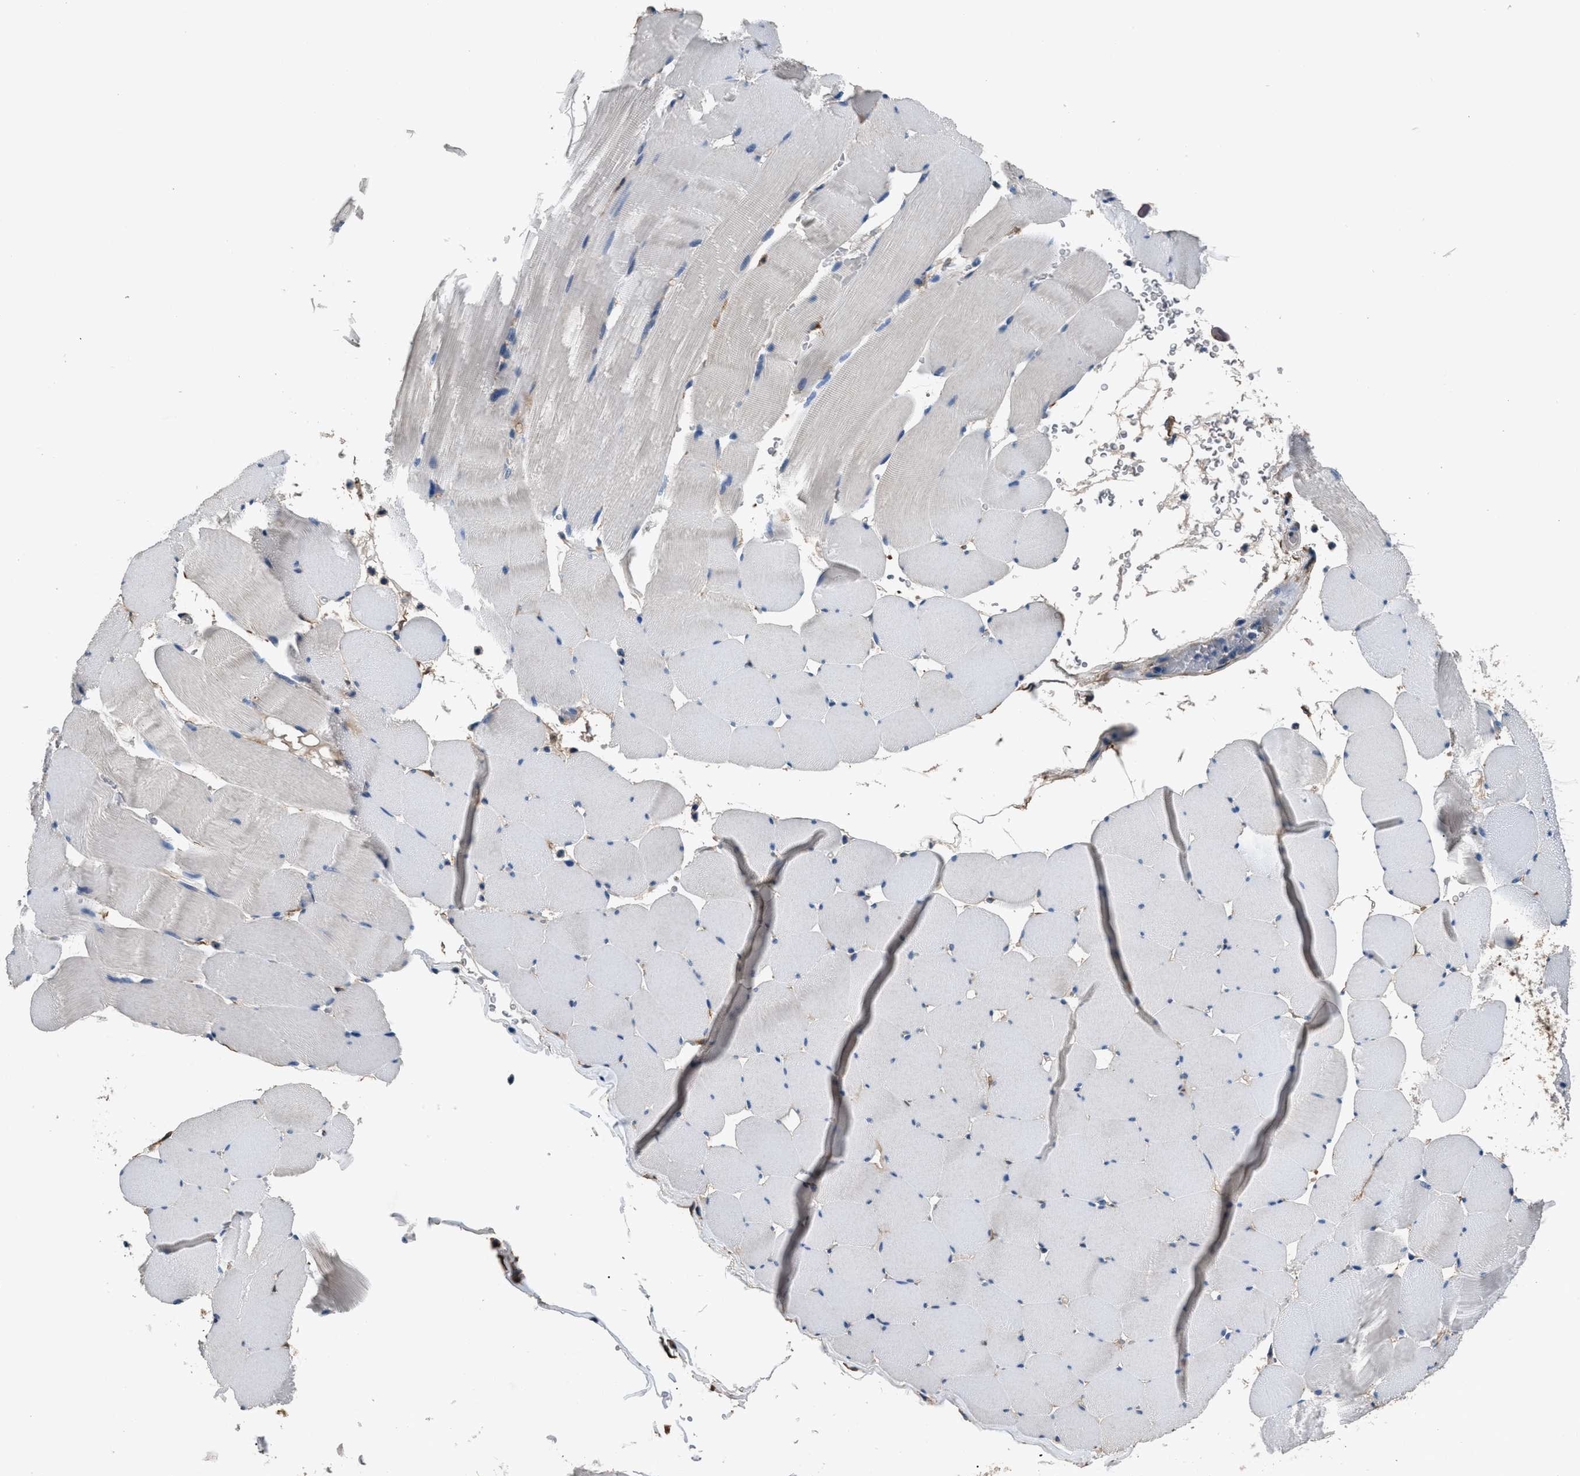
{"staining": {"intensity": "negative", "quantity": "none", "location": "none"}, "tissue": "skeletal muscle", "cell_type": "Myocytes", "image_type": "normal", "snomed": [{"axis": "morphology", "description": "Normal tissue, NOS"}, {"axis": "topography", "description": "Skeletal muscle"}], "caption": "DAB (3,3'-diaminobenzidine) immunohistochemical staining of normal human skeletal muscle reveals no significant expression in myocytes.", "gene": "CD276", "patient": {"sex": "male", "age": 62}}